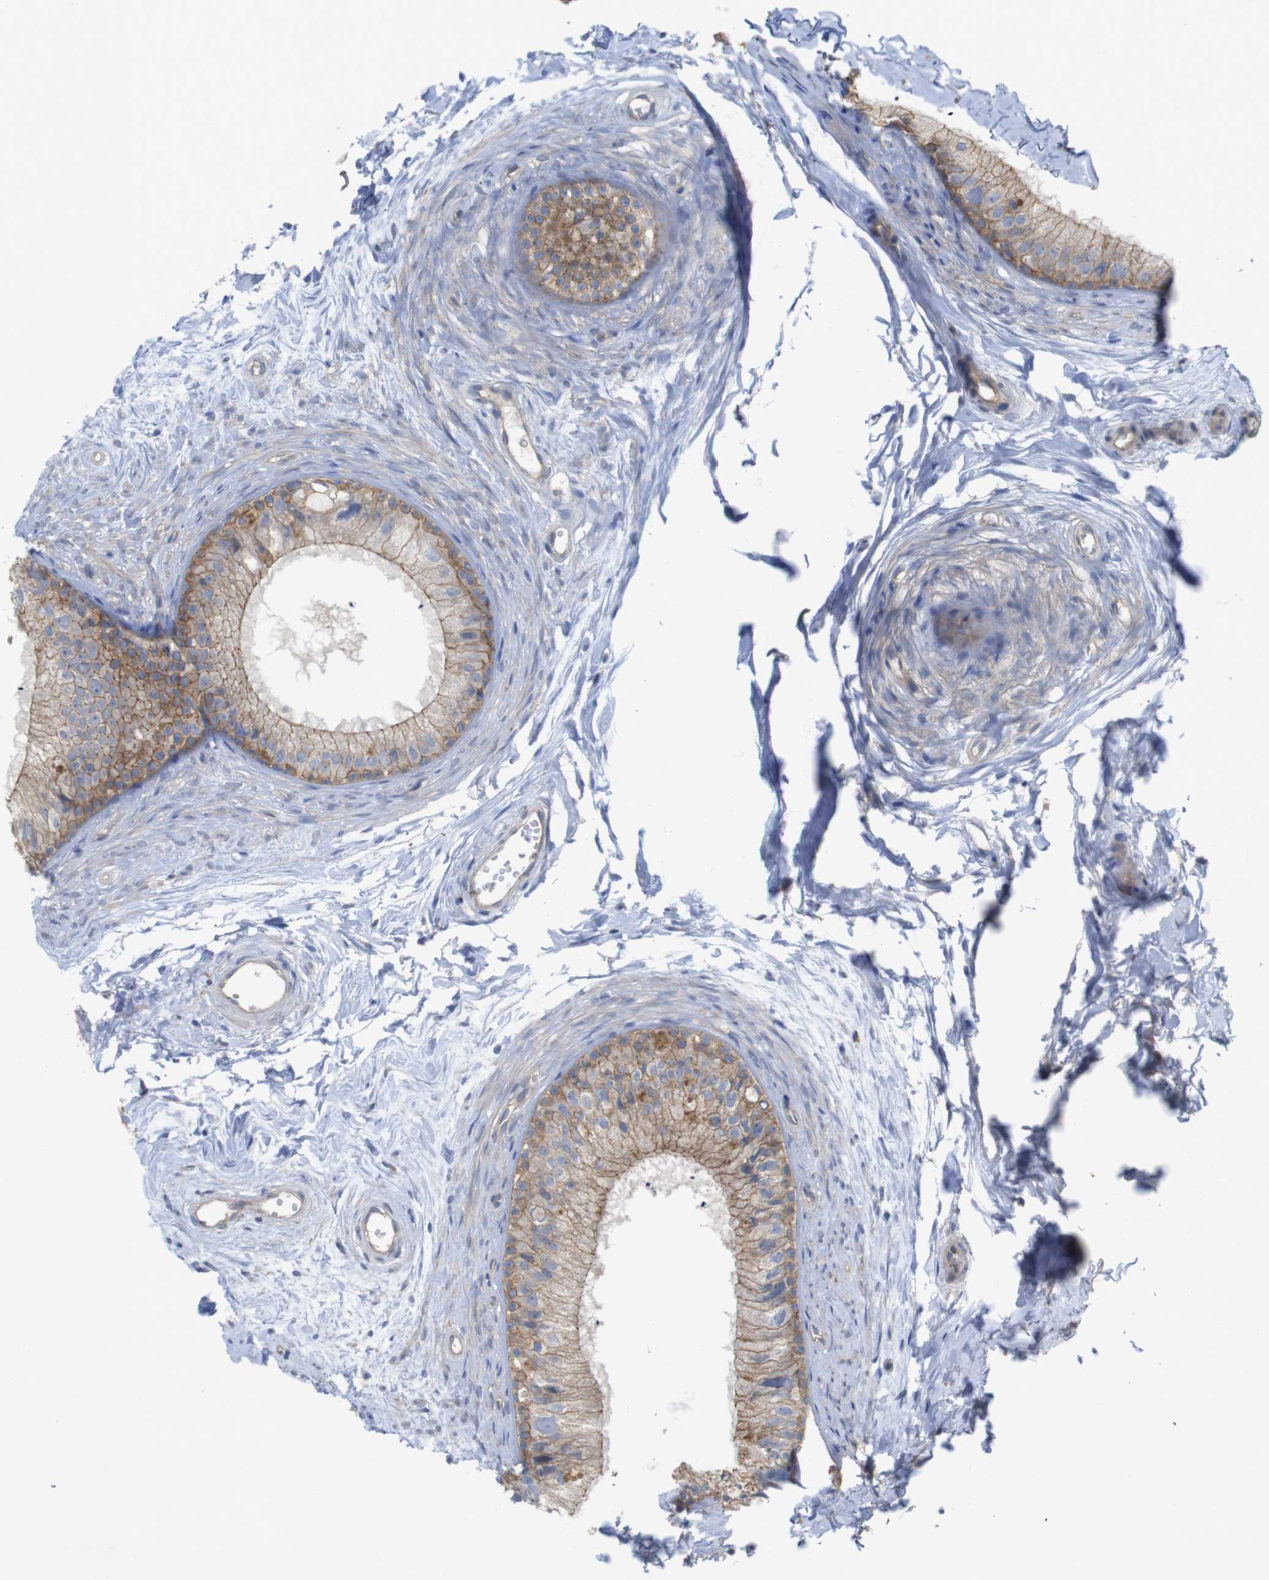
{"staining": {"intensity": "moderate", "quantity": ">75%", "location": "cytoplasmic/membranous"}, "tissue": "epididymis", "cell_type": "Glandular cells", "image_type": "normal", "snomed": [{"axis": "morphology", "description": "Normal tissue, NOS"}, {"axis": "topography", "description": "Epididymis"}], "caption": "A medium amount of moderate cytoplasmic/membranous expression is appreciated in approximately >75% of glandular cells in unremarkable epididymis. (Stains: DAB in brown, nuclei in blue, Microscopy: brightfield microscopy at high magnification).", "gene": "KIDINS220", "patient": {"sex": "male", "age": 56}}